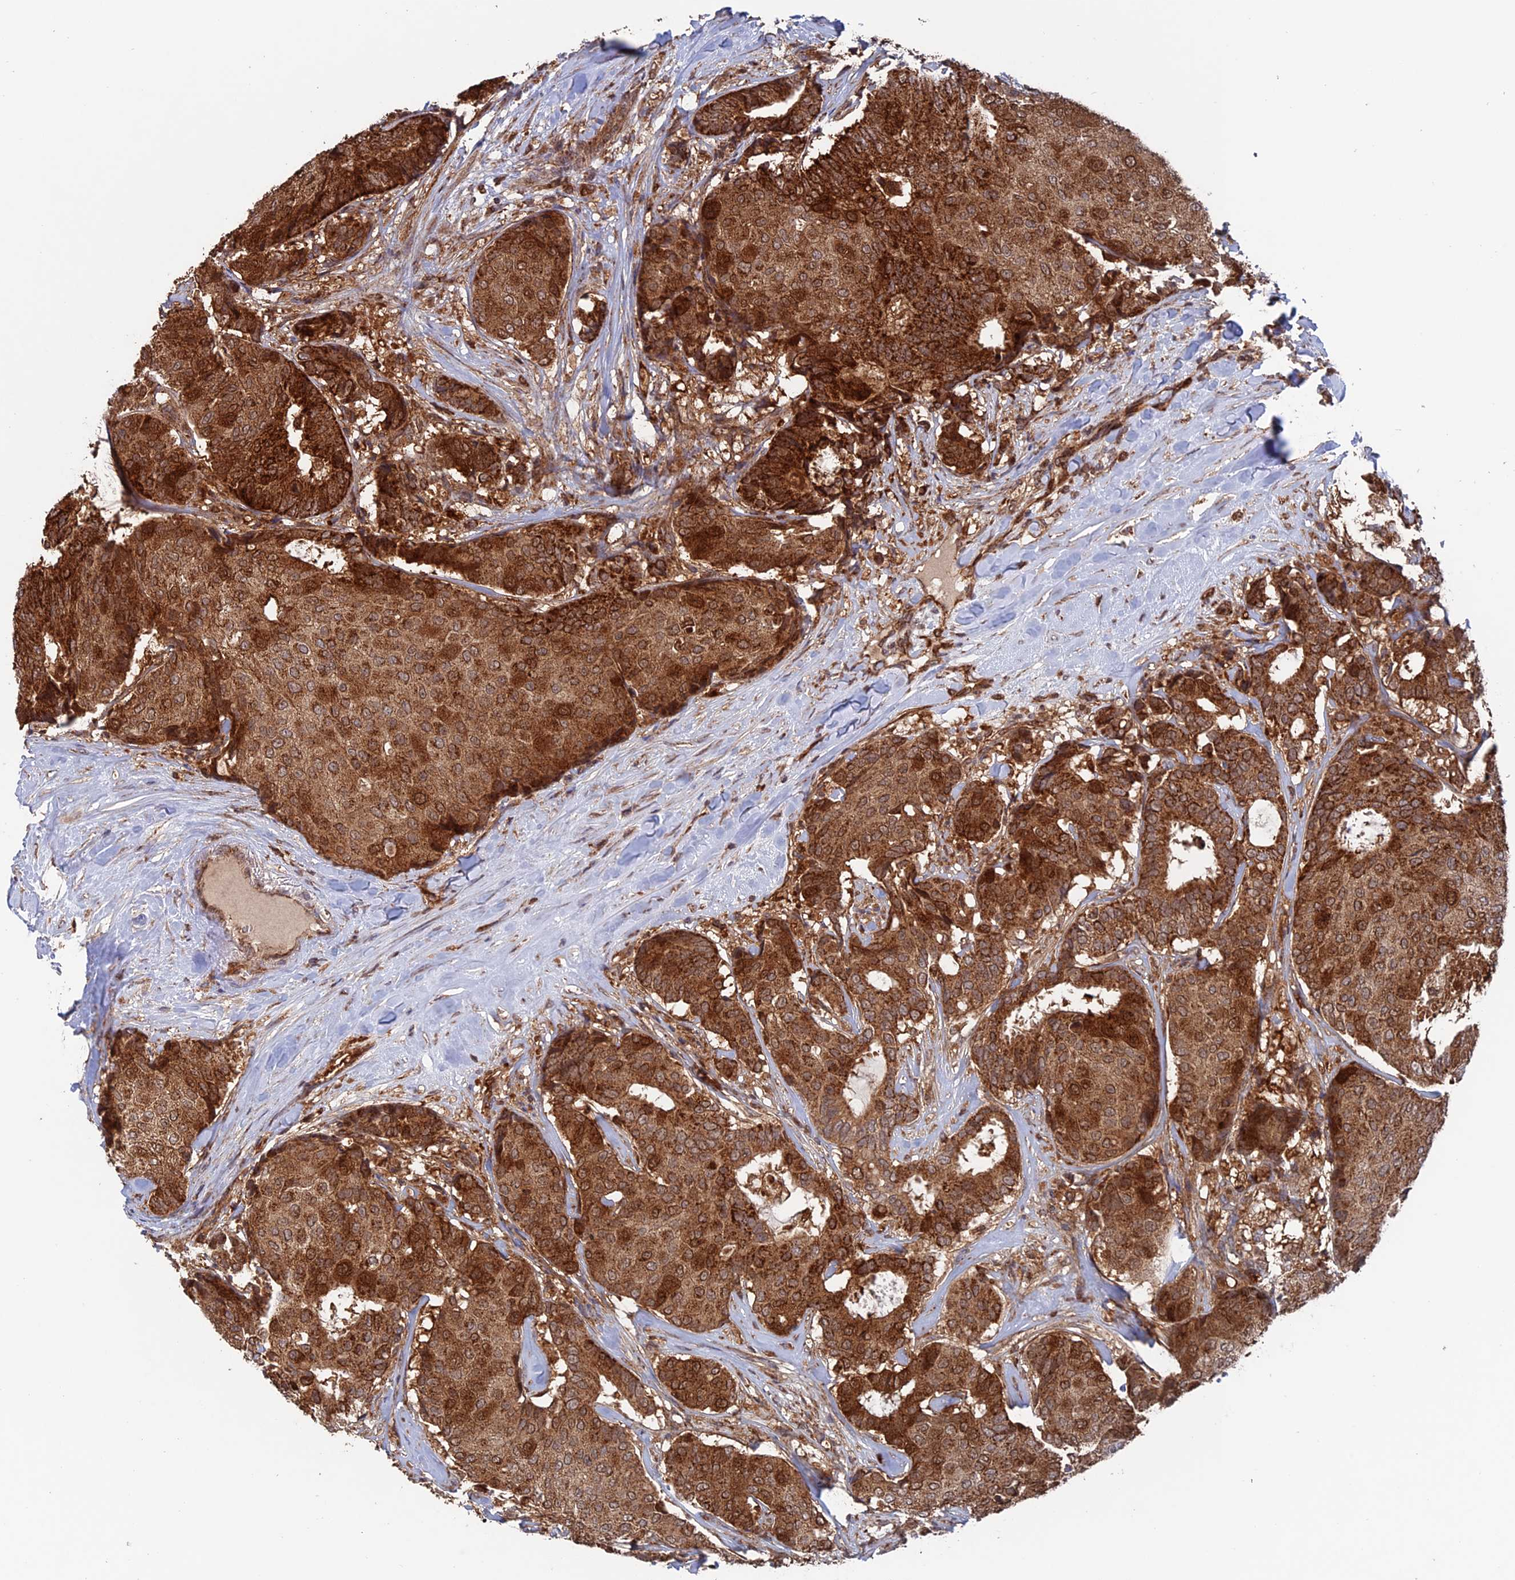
{"staining": {"intensity": "strong", "quantity": ">75%", "location": "cytoplasmic/membranous"}, "tissue": "breast cancer", "cell_type": "Tumor cells", "image_type": "cancer", "snomed": [{"axis": "morphology", "description": "Duct carcinoma"}, {"axis": "topography", "description": "Breast"}], "caption": "Strong cytoplasmic/membranous positivity for a protein is identified in about >75% of tumor cells of breast invasive ductal carcinoma using immunohistochemistry (IHC).", "gene": "DTYMK", "patient": {"sex": "female", "age": 75}}